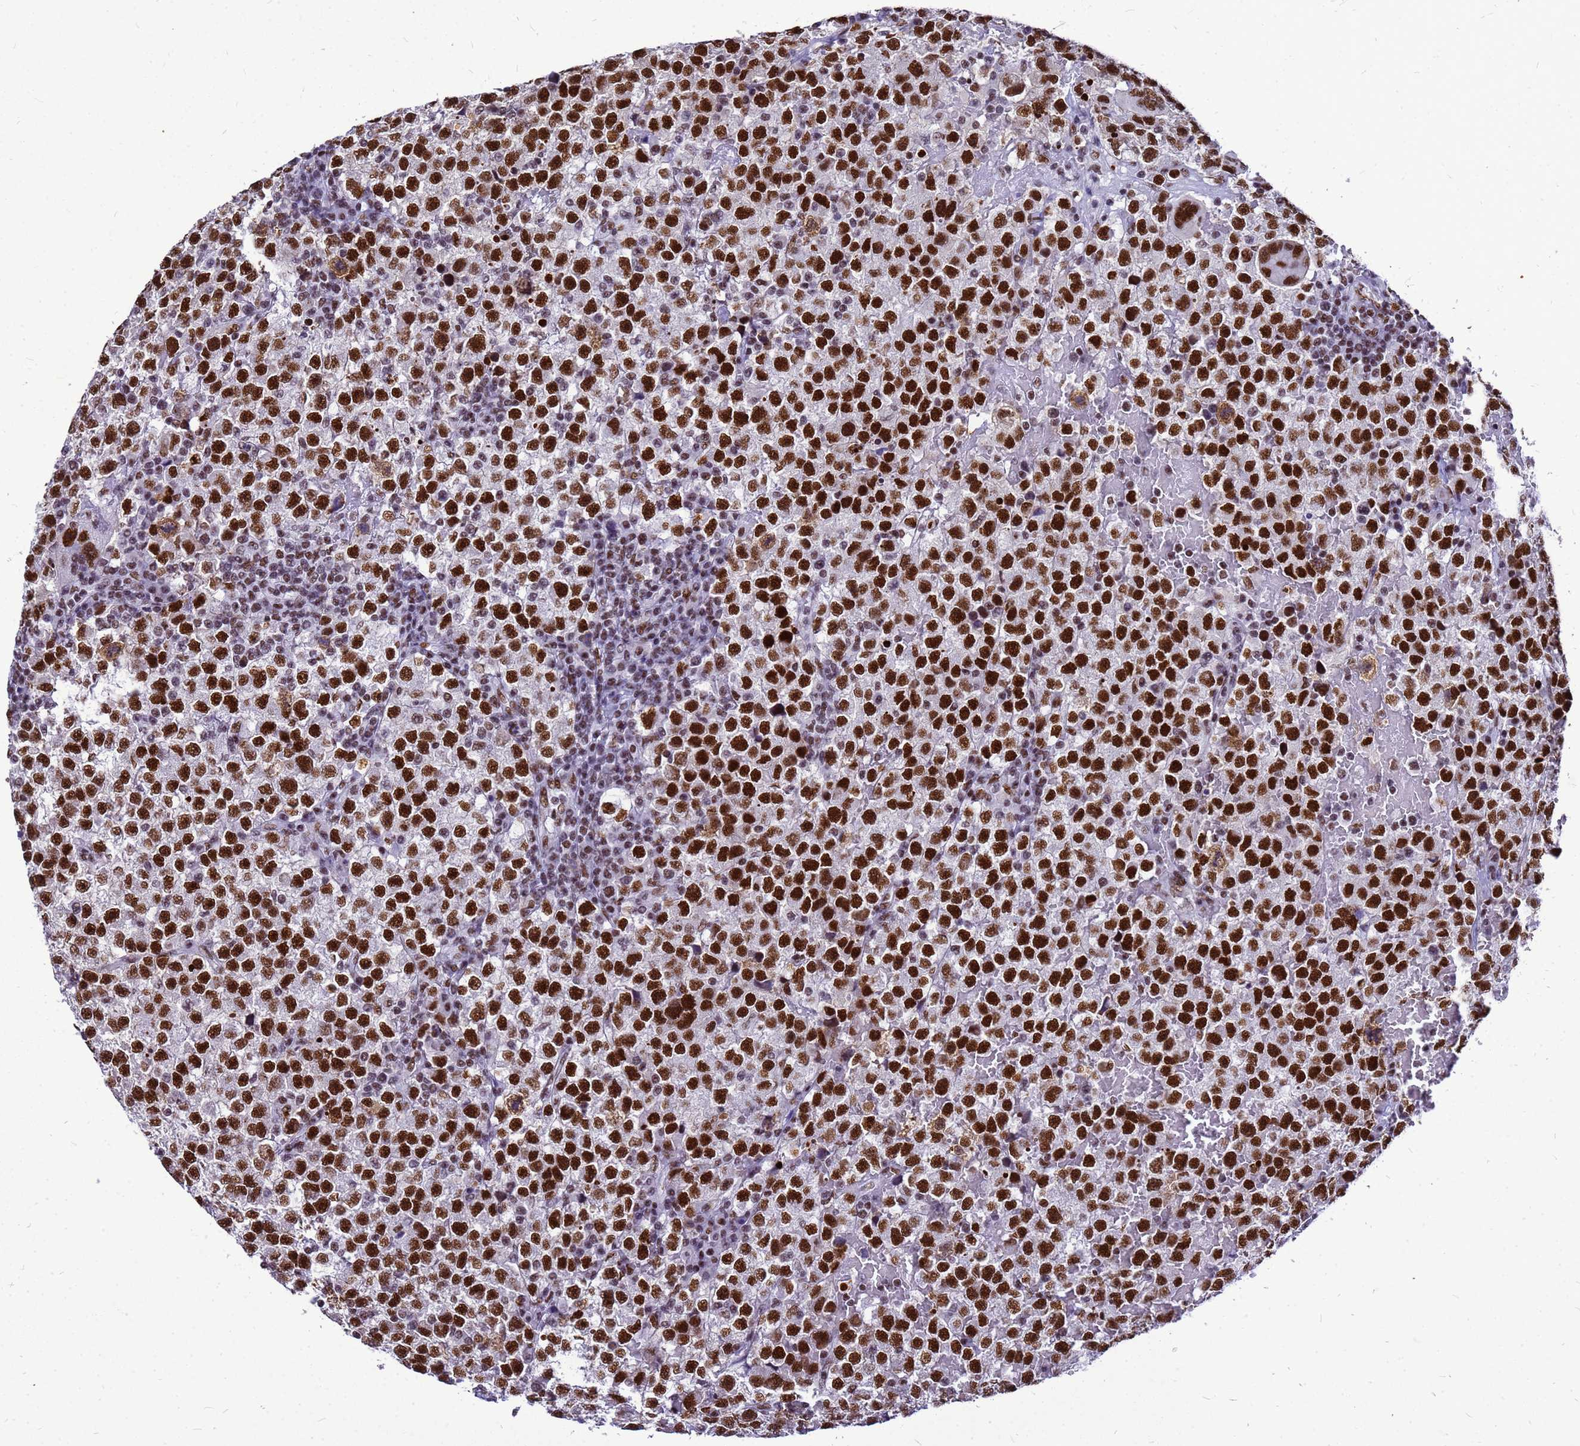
{"staining": {"intensity": "strong", "quantity": ">75%", "location": "nuclear"}, "tissue": "testis cancer", "cell_type": "Tumor cells", "image_type": "cancer", "snomed": [{"axis": "morphology", "description": "Seminoma, NOS"}, {"axis": "topography", "description": "Testis"}], "caption": "Immunohistochemical staining of seminoma (testis) exhibits high levels of strong nuclear positivity in about >75% of tumor cells.", "gene": "SART3", "patient": {"sex": "male", "age": 22}}